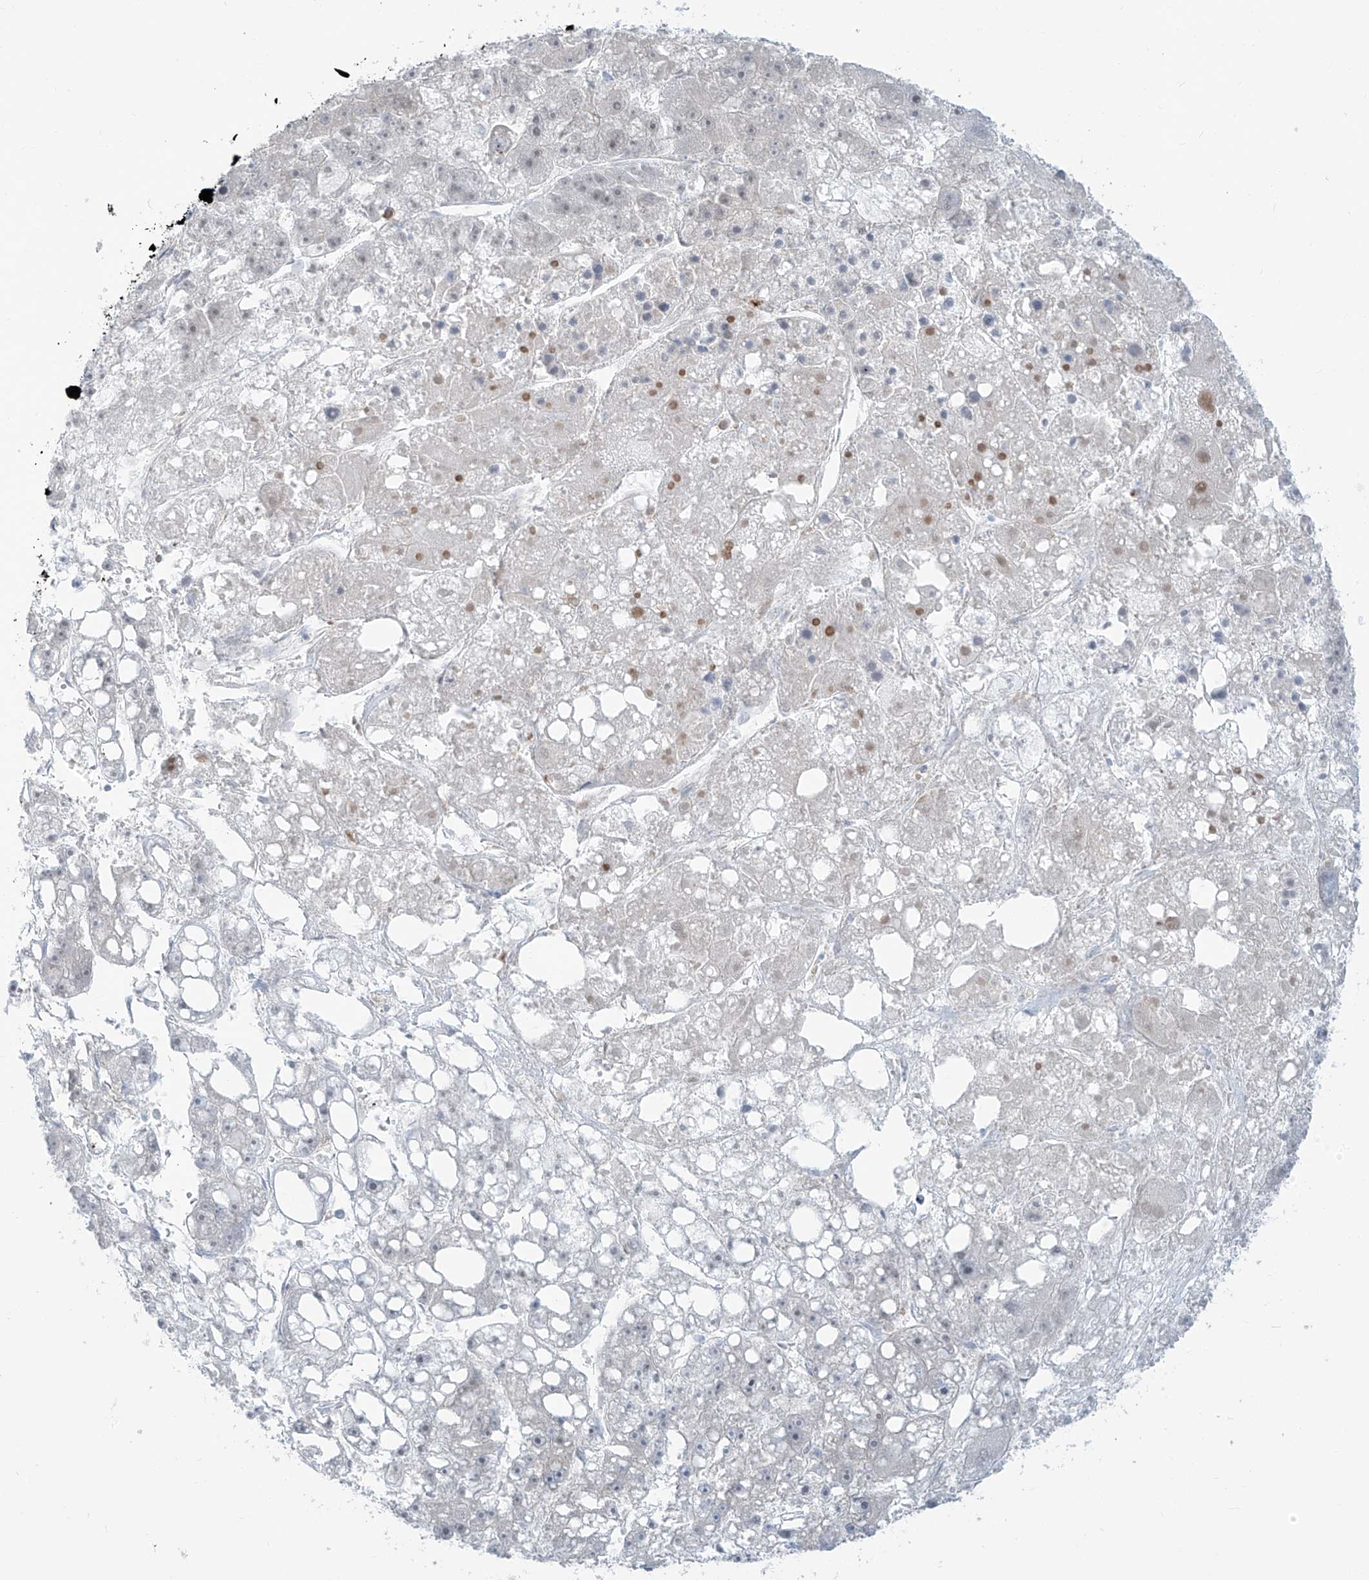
{"staining": {"intensity": "weak", "quantity": "<25%", "location": "nuclear"}, "tissue": "liver cancer", "cell_type": "Tumor cells", "image_type": "cancer", "snomed": [{"axis": "morphology", "description": "Carcinoma, Hepatocellular, NOS"}, {"axis": "topography", "description": "Liver"}], "caption": "Immunohistochemical staining of human hepatocellular carcinoma (liver) shows no significant positivity in tumor cells.", "gene": "LIN9", "patient": {"sex": "female", "age": 61}}